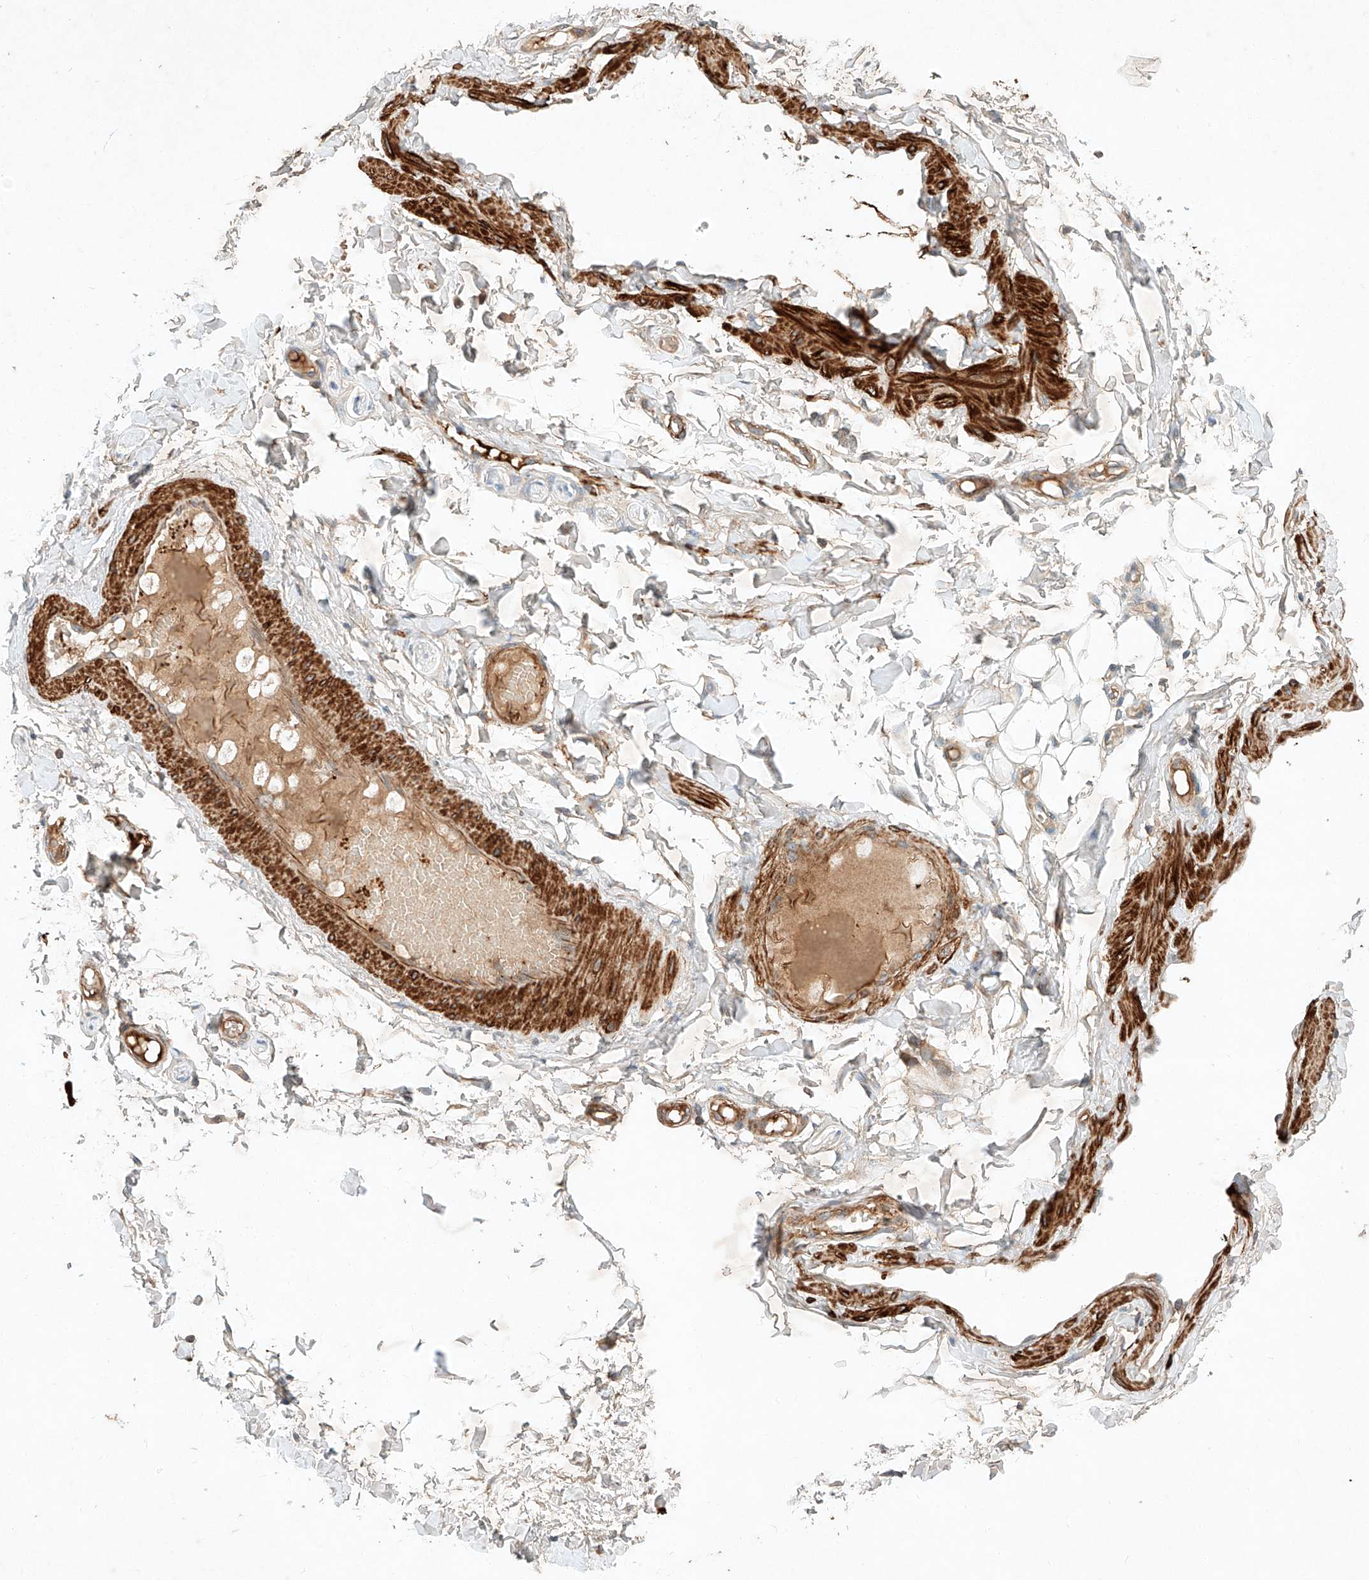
{"staining": {"intensity": "moderate", "quantity": ">75%", "location": "cytoplasmic/membranous"}, "tissue": "adipose tissue", "cell_type": "Adipocytes", "image_type": "normal", "snomed": [{"axis": "morphology", "description": "Normal tissue, NOS"}, {"axis": "topography", "description": "Adipose tissue"}, {"axis": "topography", "description": "Vascular tissue"}, {"axis": "topography", "description": "Peripheral nerve tissue"}], "caption": "An immunohistochemistry (IHC) photomicrograph of benign tissue is shown. Protein staining in brown shows moderate cytoplasmic/membranous positivity in adipose tissue within adipocytes.", "gene": "ARHGAP33", "patient": {"sex": "male", "age": 25}}